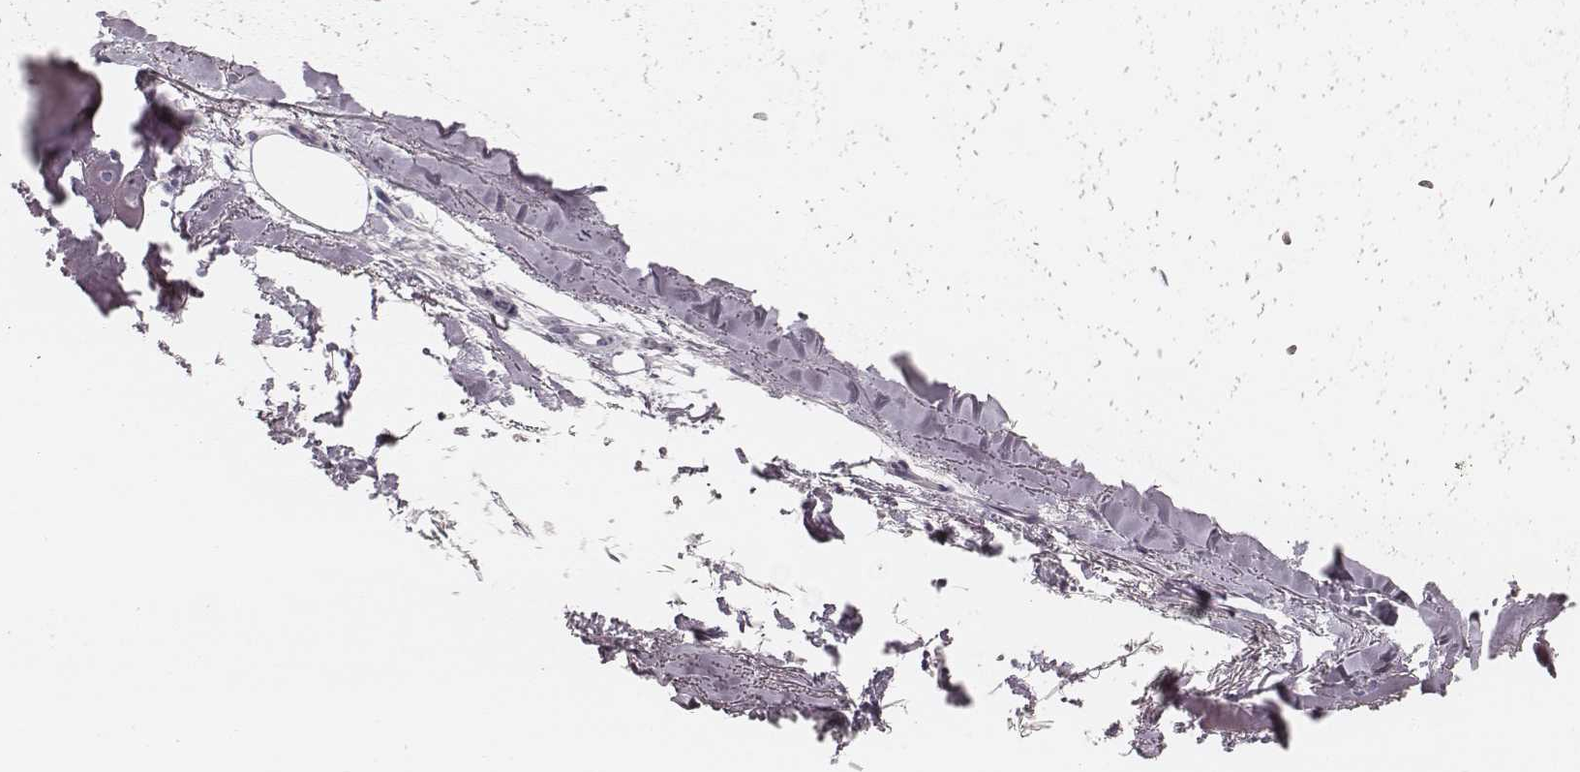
{"staining": {"intensity": "negative", "quantity": "none", "location": "none"}, "tissue": "adipose tissue", "cell_type": "Adipocytes", "image_type": "normal", "snomed": [{"axis": "morphology", "description": "Normal tissue, NOS"}, {"axis": "topography", "description": "Cartilage tissue"}], "caption": "Immunohistochemistry image of unremarkable adipose tissue stained for a protein (brown), which displays no expression in adipocytes. (Stains: DAB immunohistochemistry (IHC) with hematoxylin counter stain, Microscopy: brightfield microscopy at high magnification).", "gene": "ZP4", "patient": {"sex": "male", "age": 65}}